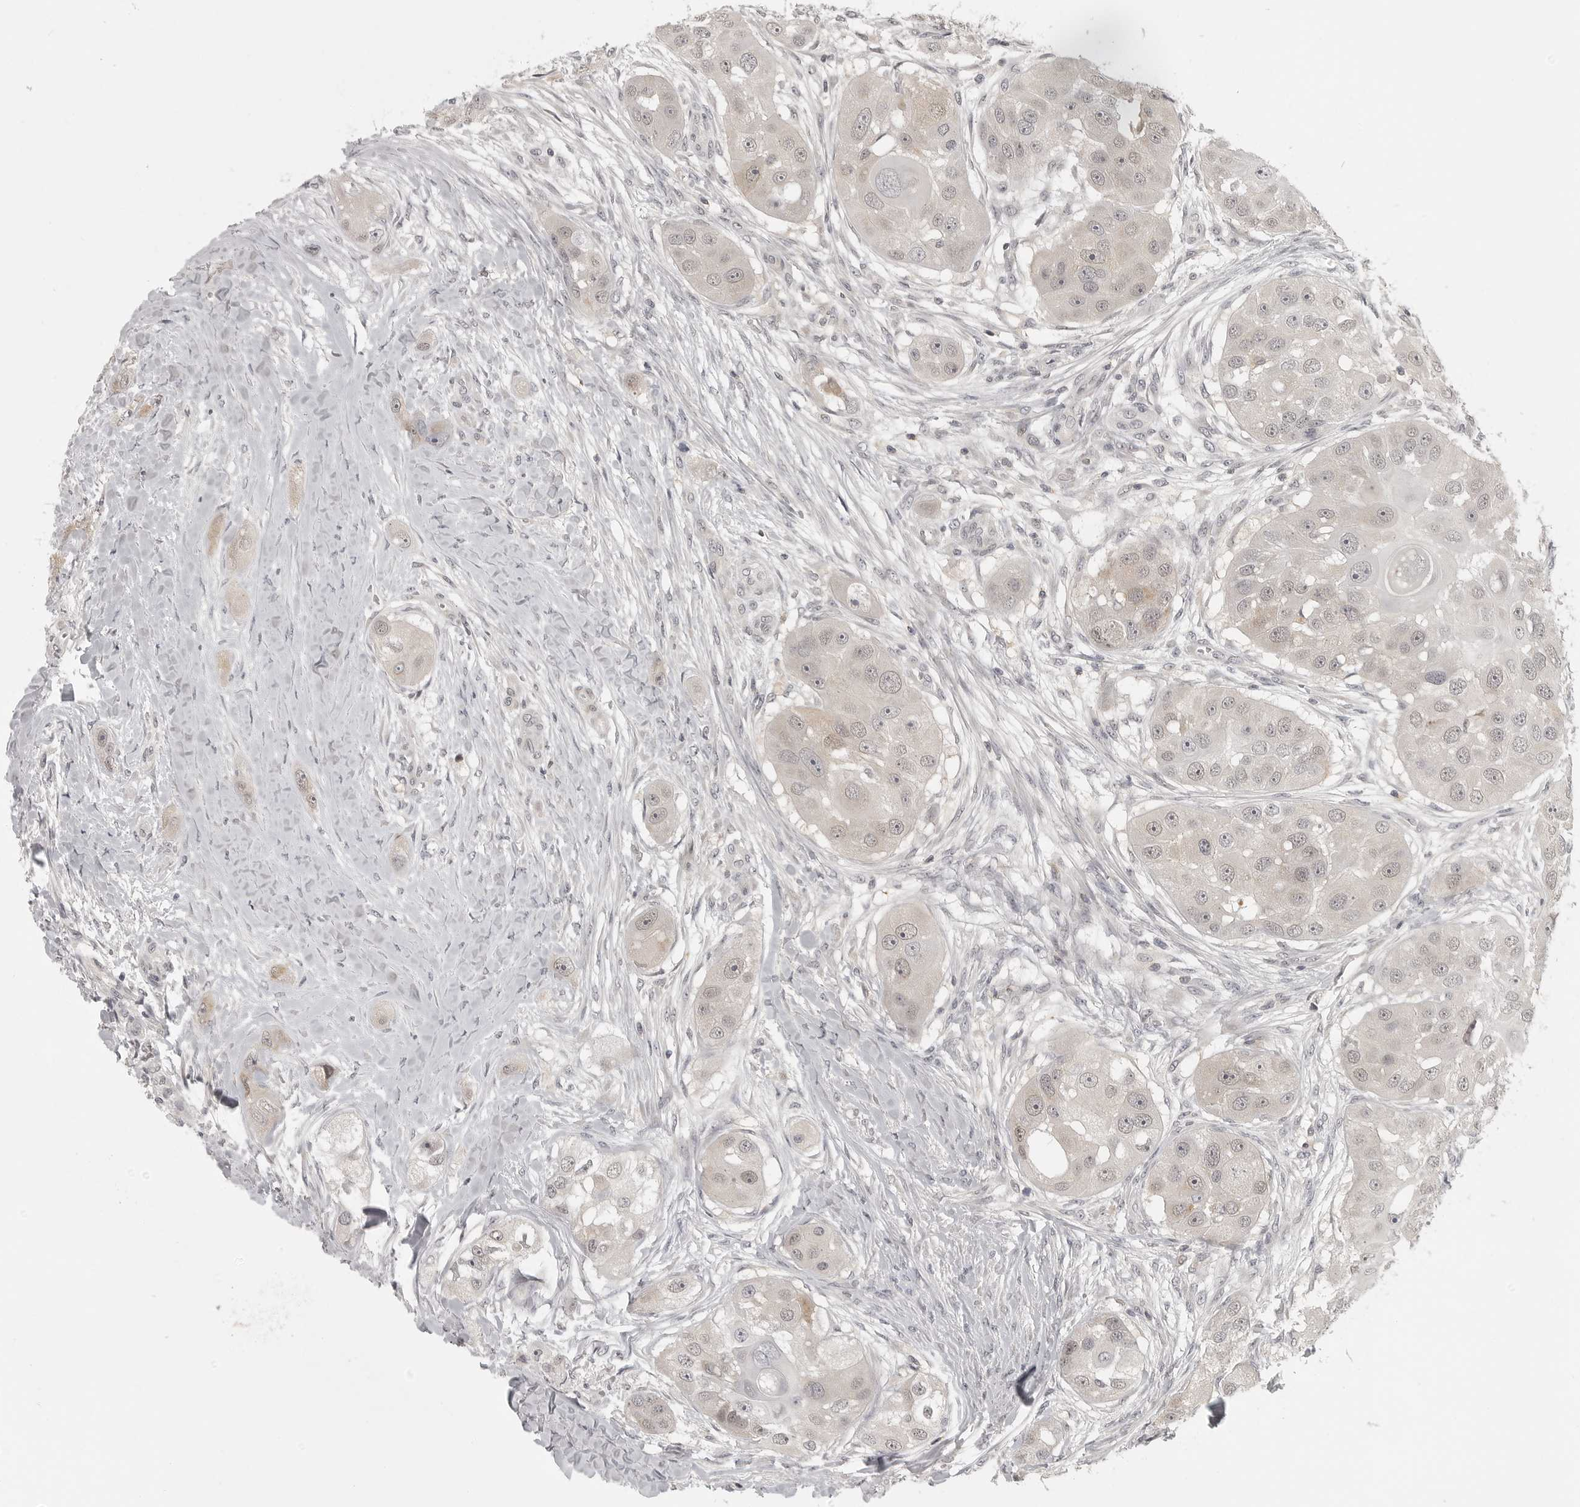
{"staining": {"intensity": "weak", "quantity": "25%-75%", "location": "nuclear"}, "tissue": "head and neck cancer", "cell_type": "Tumor cells", "image_type": "cancer", "snomed": [{"axis": "morphology", "description": "Normal tissue, NOS"}, {"axis": "morphology", "description": "Squamous cell carcinoma, NOS"}, {"axis": "topography", "description": "Skeletal muscle"}, {"axis": "topography", "description": "Head-Neck"}], "caption": "Squamous cell carcinoma (head and neck) stained with DAB (3,3'-diaminobenzidine) immunohistochemistry demonstrates low levels of weak nuclear positivity in about 25%-75% of tumor cells.", "gene": "UROD", "patient": {"sex": "male", "age": 51}}